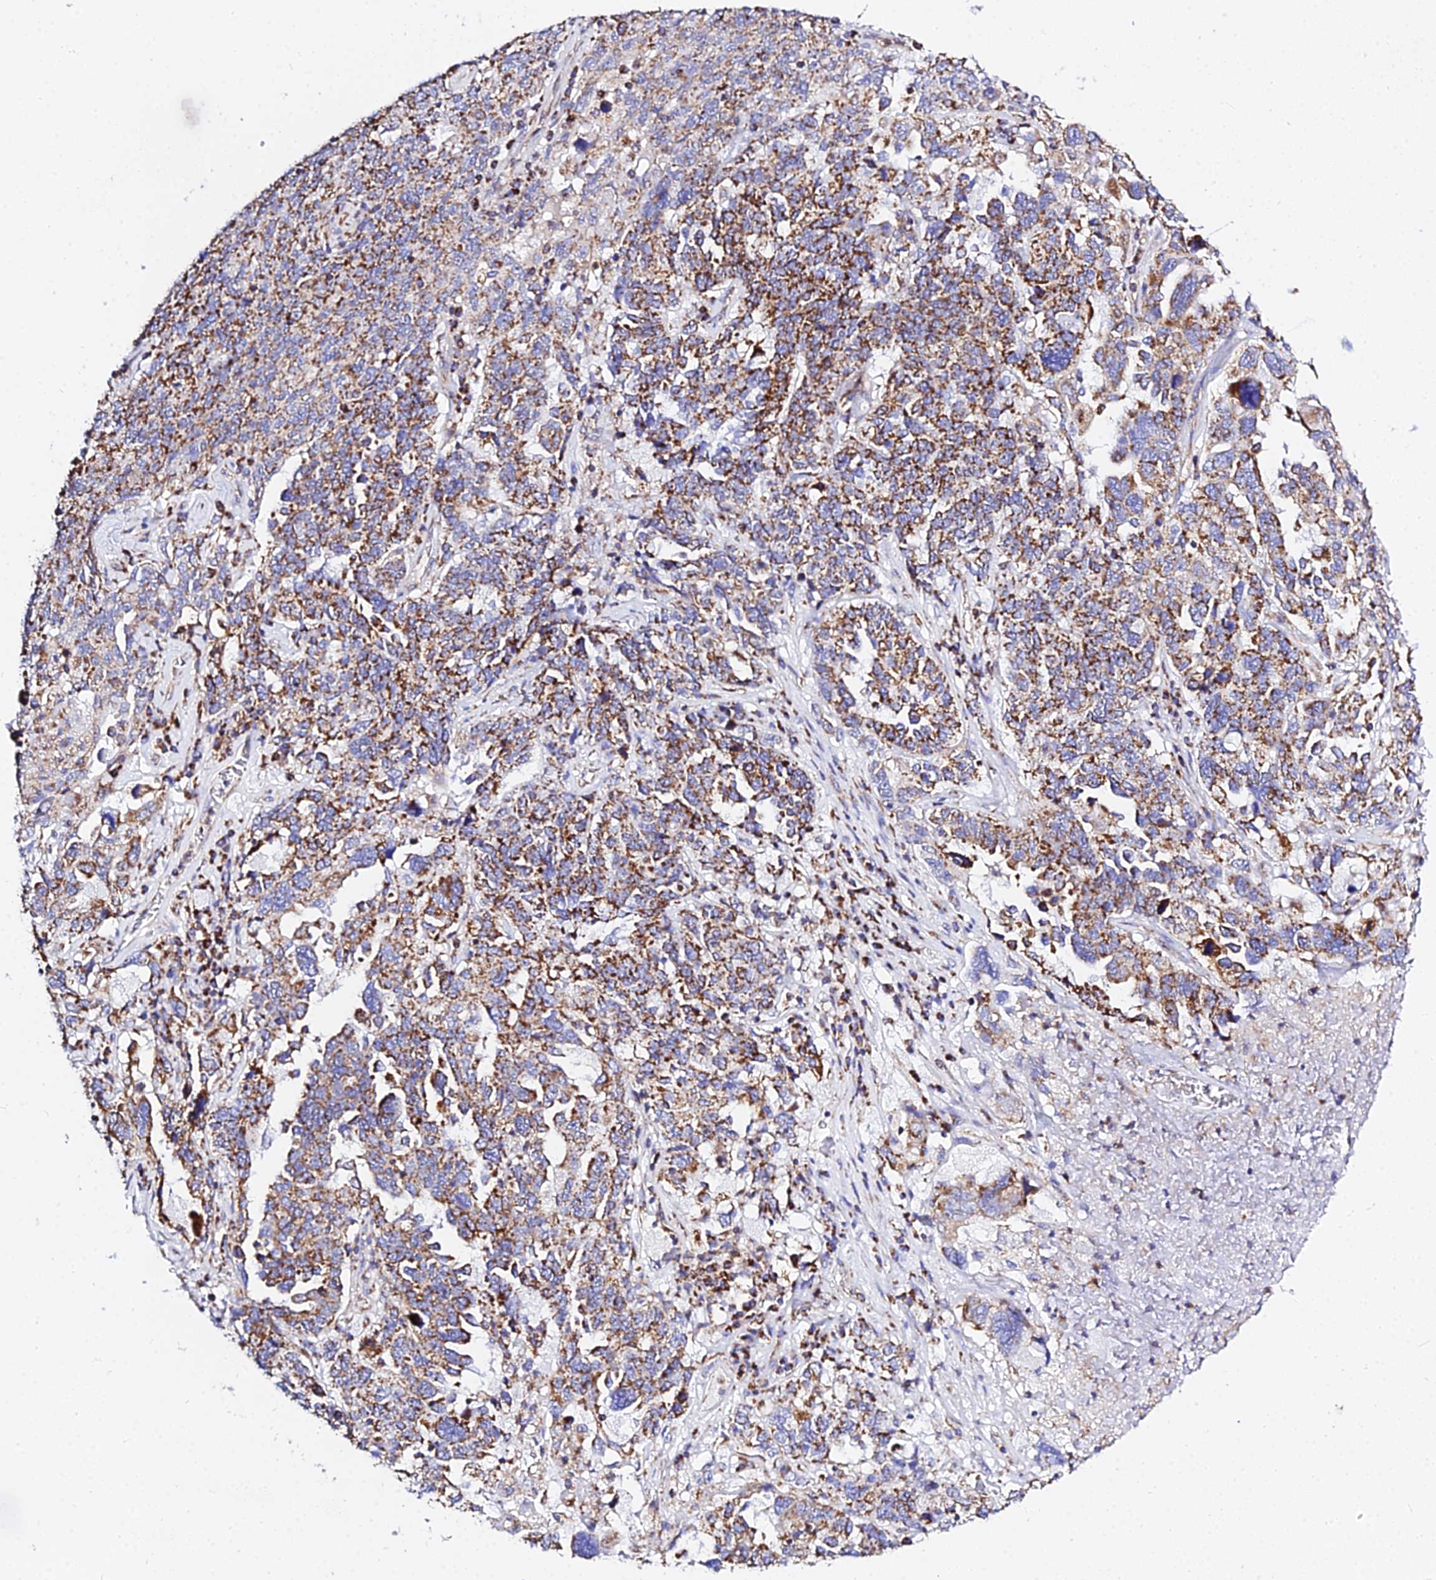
{"staining": {"intensity": "strong", "quantity": "25%-75%", "location": "cytoplasmic/membranous"}, "tissue": "ovarian cancer", "cell_type": "Tumor cells", "image_type": "cancer", "snomed": [{"axis": "morphology", "description": "Carcinoma, endometroid"}, {"axis": "topography", "description": "Ovary"}], "caption": "Ovarian endometroid carcinoma stained for a protein (brown) demonstrates strong cytoplasmic/membranous positive expression in approximately 25%-75% of tumor cells.", "gene": "ZNF573", "patient": {"sex": "female", "age": 62}}